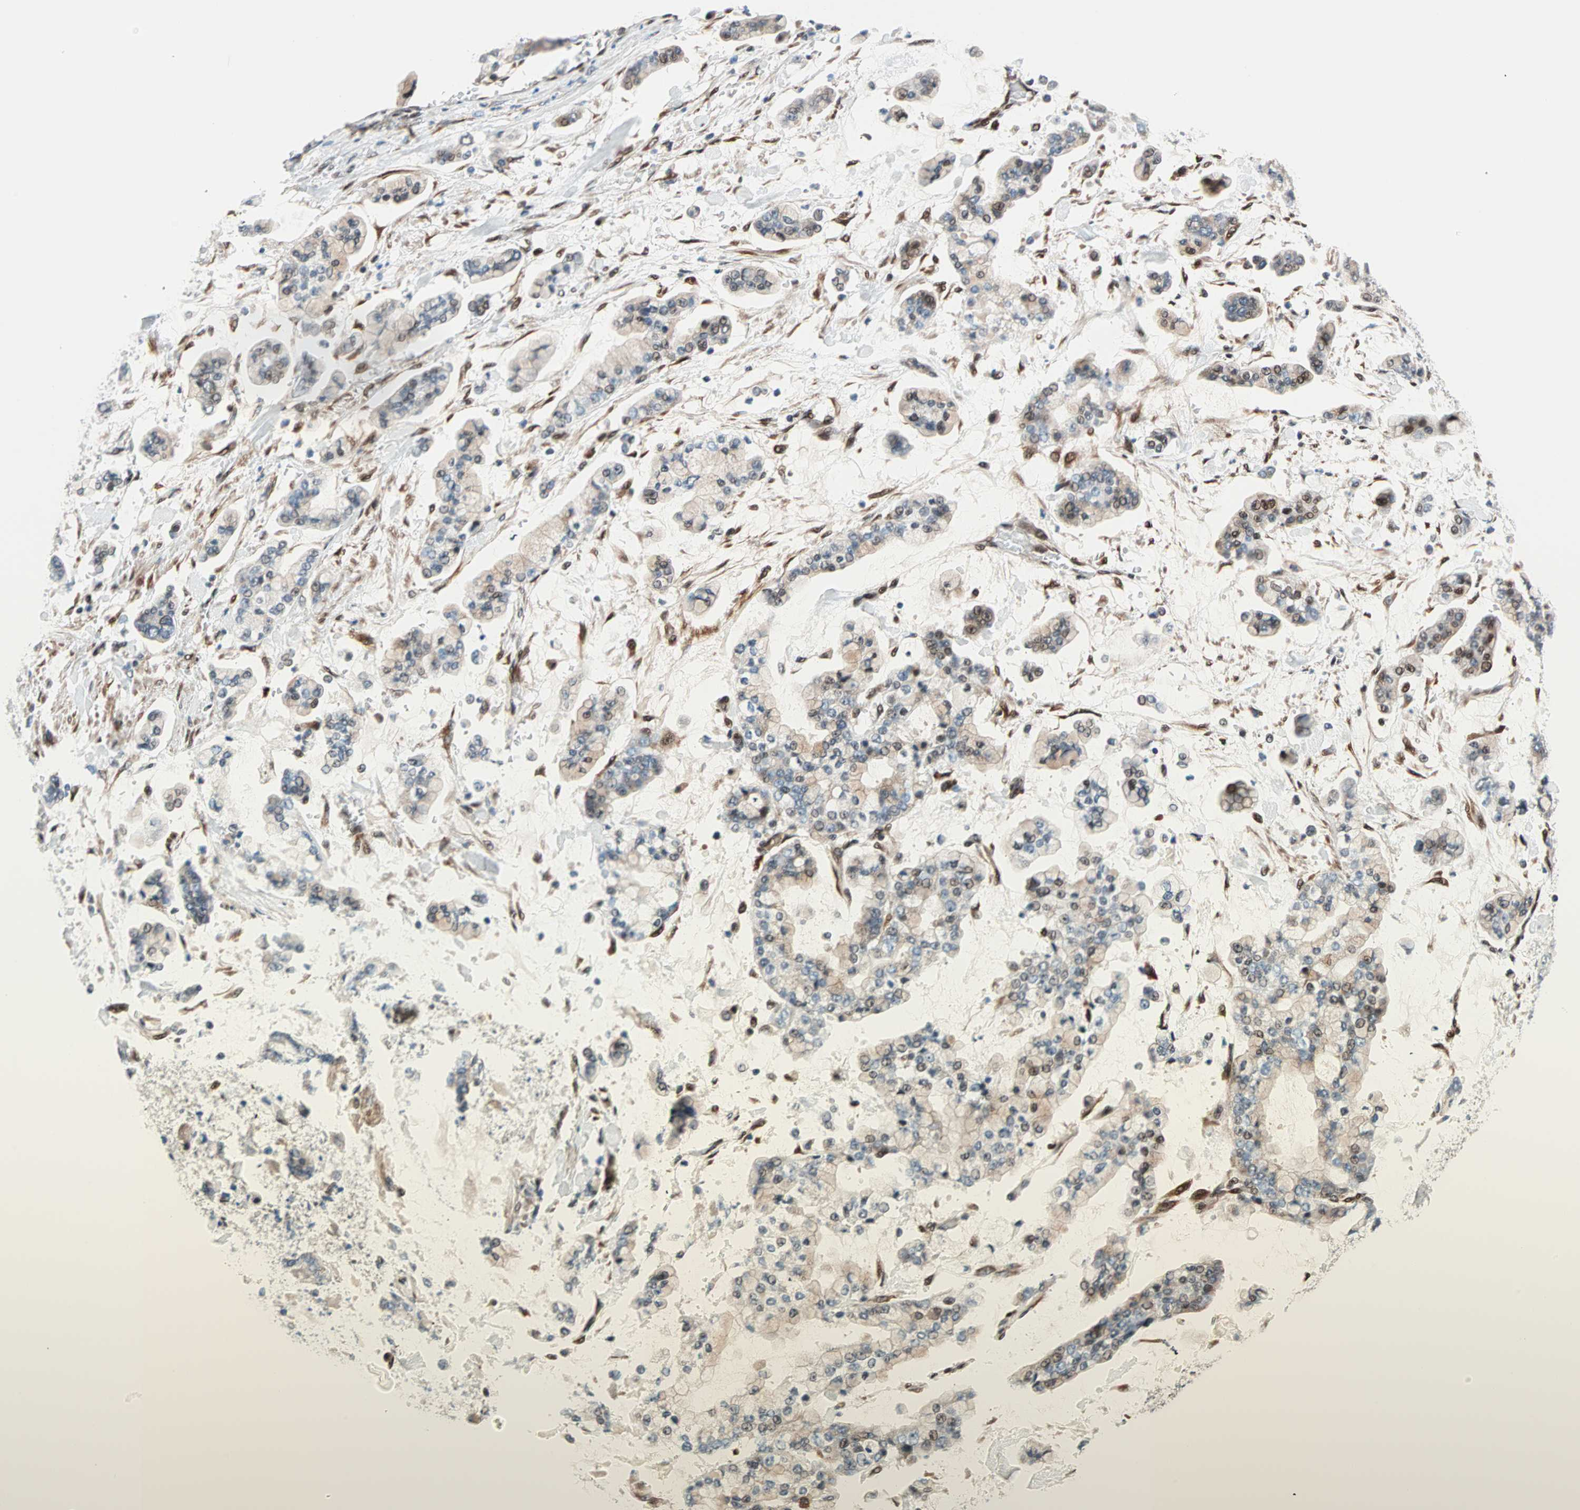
{"staining": {"intensity": "weak", "quantity": "25%-75%", "location": "cytoplasmic/membranous,nuclear"}, "tissue": "stomach cancer", "cell_type": "Tumor cells", "image_type": "cancer", "snomed": [{"axis": "morphology", "description": "Normal tissue, NOS"}, {"axis": "morphology", "description": "Adenocarcinoma, NOS"}, {"axis": "topography", "description": "Stomach, upper"}, {"axis": "topography", "description": "Stomach"}], "caption": "Immunohistochemistry (IHC) staining of stomach cancer, which shows low levels of weak cytoplasmic/membranous and nuclear staining in approximately 25%-75% of tumor cells indicating weak cytoplasmic/membranous and nuclear protein expression. The staining was performed using DAB (brown) for protein detection and nuclei were counterstained in hematoxylin (blue).", "gene": "HECW1", "patient": {"sex": "male", "age": 76}}